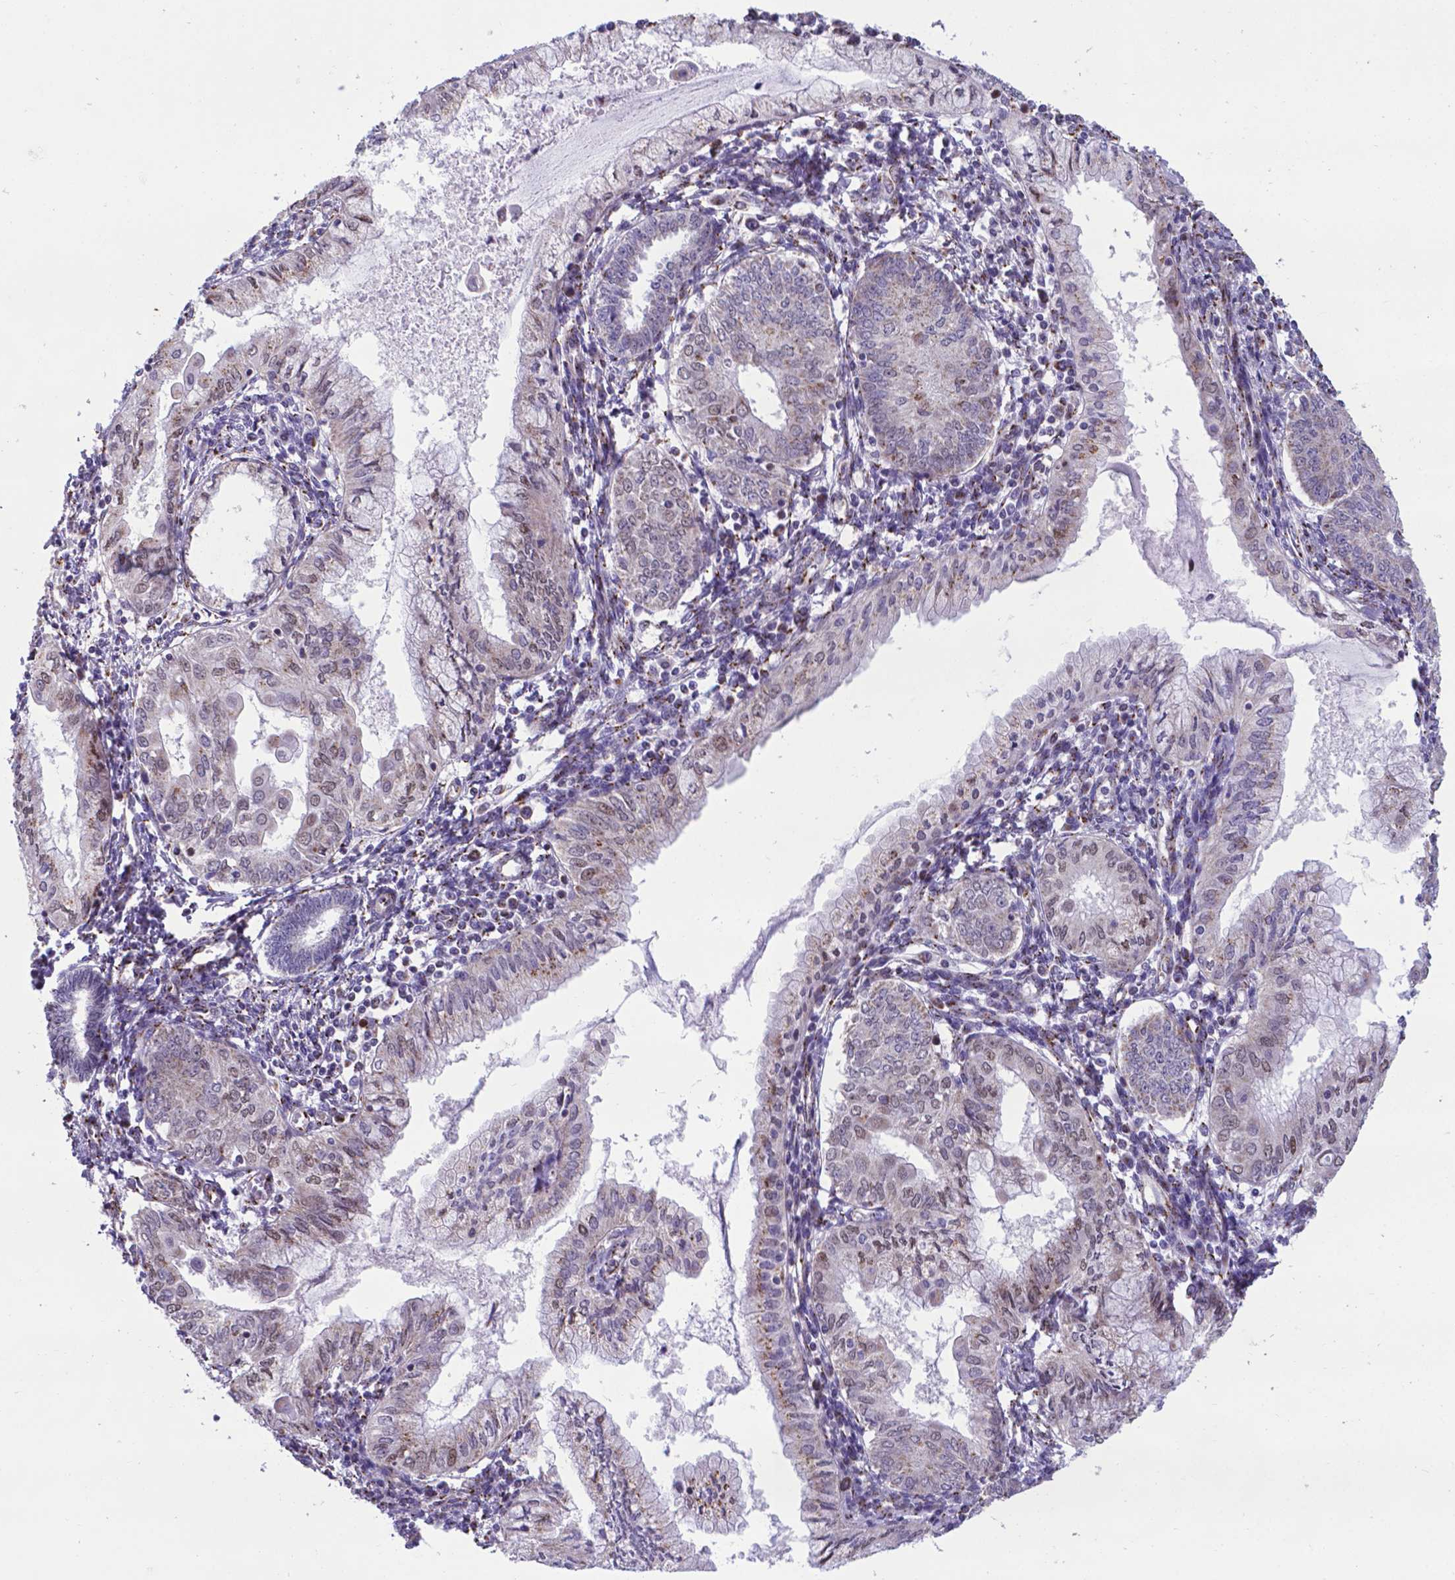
{"staining": {"intensity": "moderate", "quantity": "<25%", "location": "cytoplasmic/membranous,nuclear"}, "tissue": "endometrial cancer", "cell_type": "Tumor cells", "image_type": "cancer", "snomed": [{"axis": "morphology", "description": "Adenocarcinoma, NOS"}, {"axis": "topography", "description": "Endometrium"}], "caption": "Protein expression analysis of human endometrial cancer reveals moderate cytoplasmic/membranous and nuclear staining in approximately <25% of tumor cells. Ihc stains the protein in brown and the nuclei are stained blue.", "gene": "MRPL10", "patient": {"sex": "female", "age": 68}}